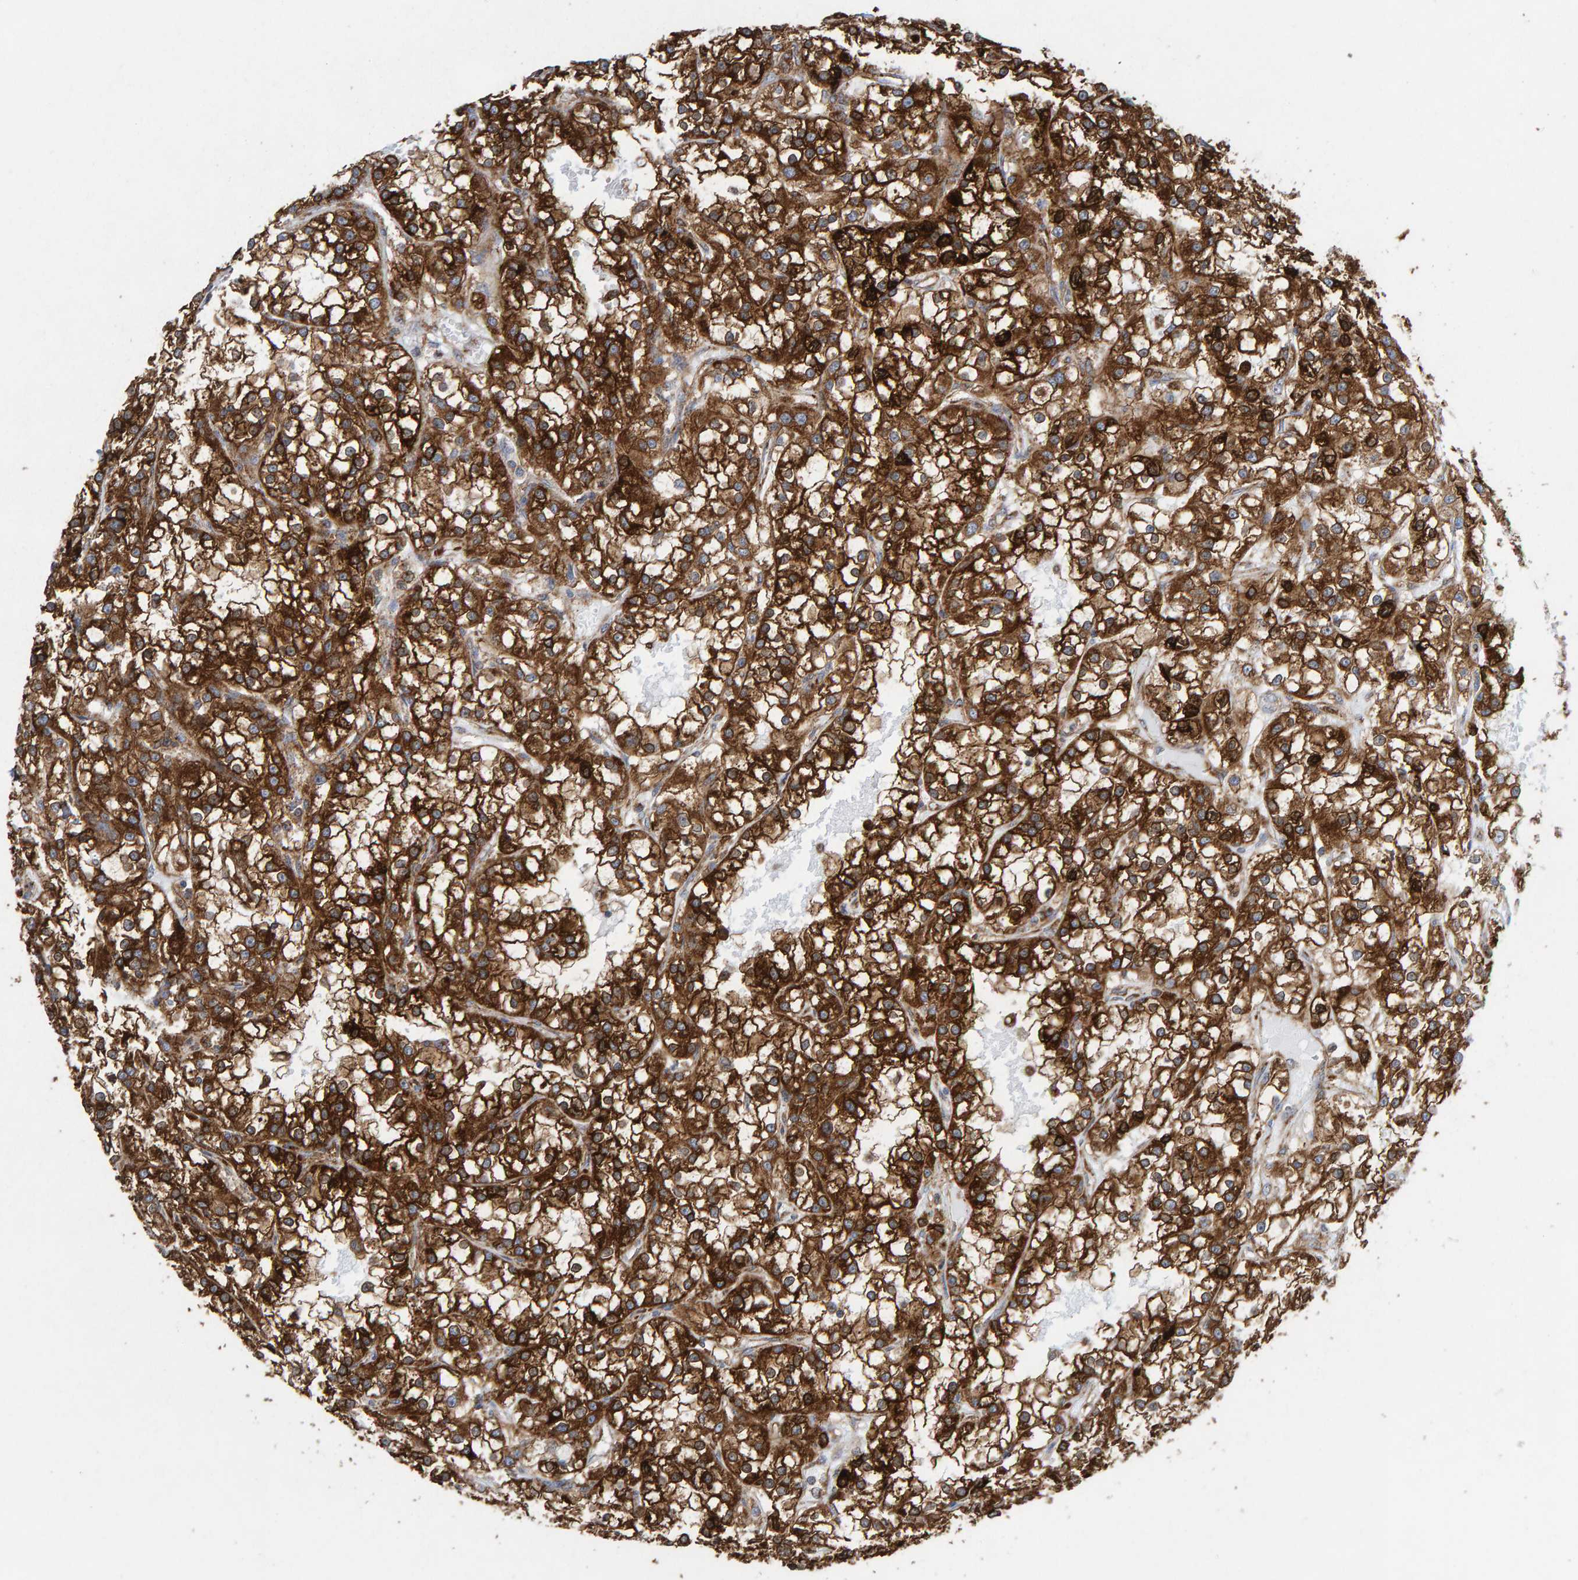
{"staining": {"intensity": "strong", "quantity": ">75%", "location": "cytoplasmic/membranous"}, "tissue": "renal cancer", "cell_type": "Tumor cells", "image_type": "cancer", "snomed": [{"axis": "morphology", "description": "Adenocarcinoma, NOS"}, {"axis": "topography", "description": "Kidney"}], "caption": "Immunohistochemistry (DAB) staining of human renal cancer reveals strong cytoplasmic/membranous protein positivity in approximately >75% of tumor cells.", "gene": "MVP", "patient": {"sex": "female", "age": 52}}